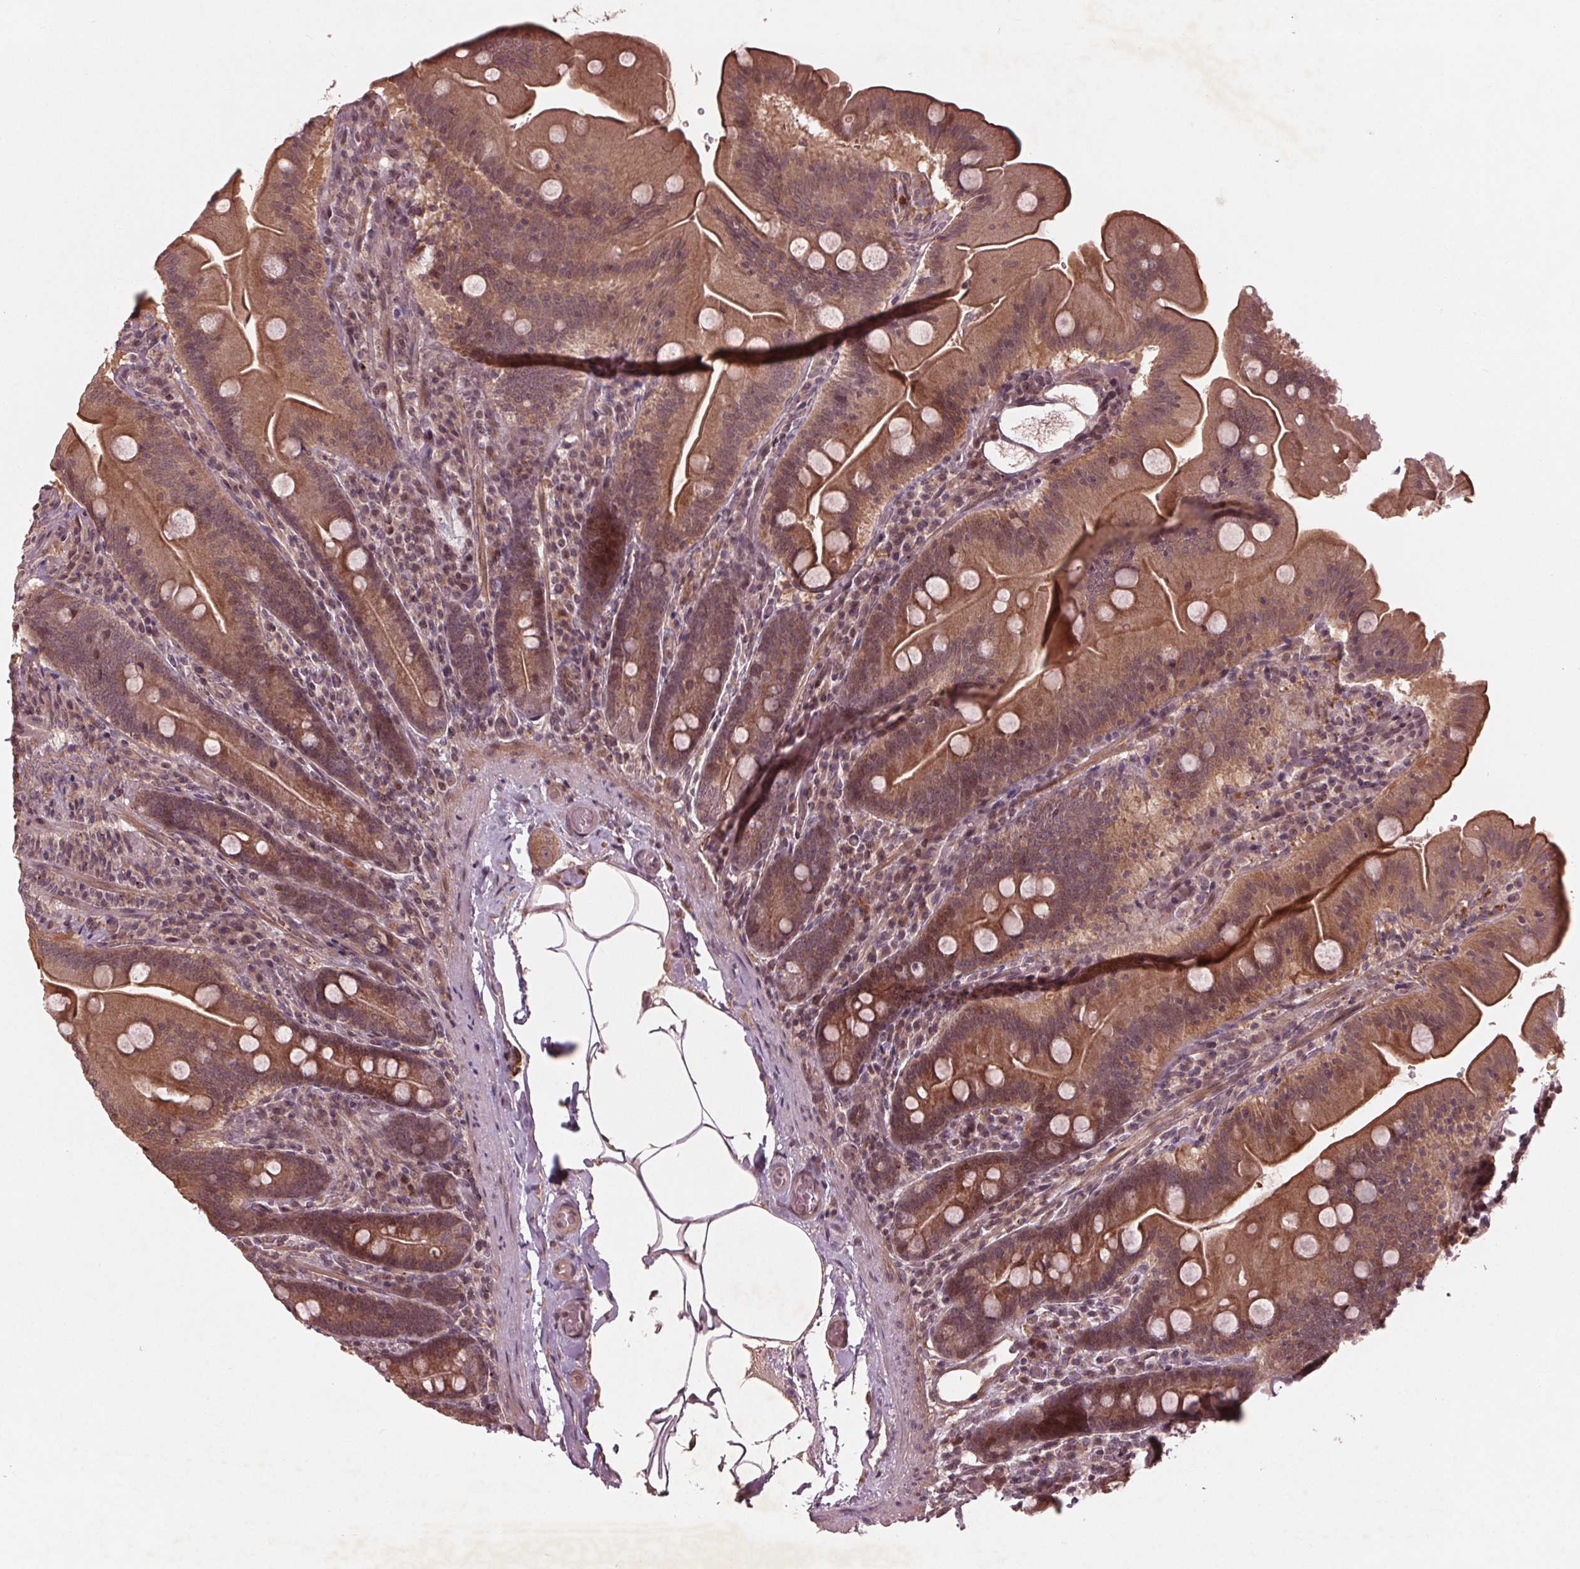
{"staining": {"intensity": "moderate", "quantity": "25%-75%", "location": "cytoplasmic/membranous"}, "tissue": "small intestine", "cell_type": "Glandular cells", "image_type": "normal", "snomed": [{"axis": "morphology", "description": "Normal tissue, NOS"}, {"axis": "topography", "description": "Small intestine"}], "caption": "A brown stain shows moderate cytoplasmic/membranous staining of a protein in glandular cells of benign human small intestine.", "gene": "CDKL4", "patient": {"sex": "male", "age": 37}}